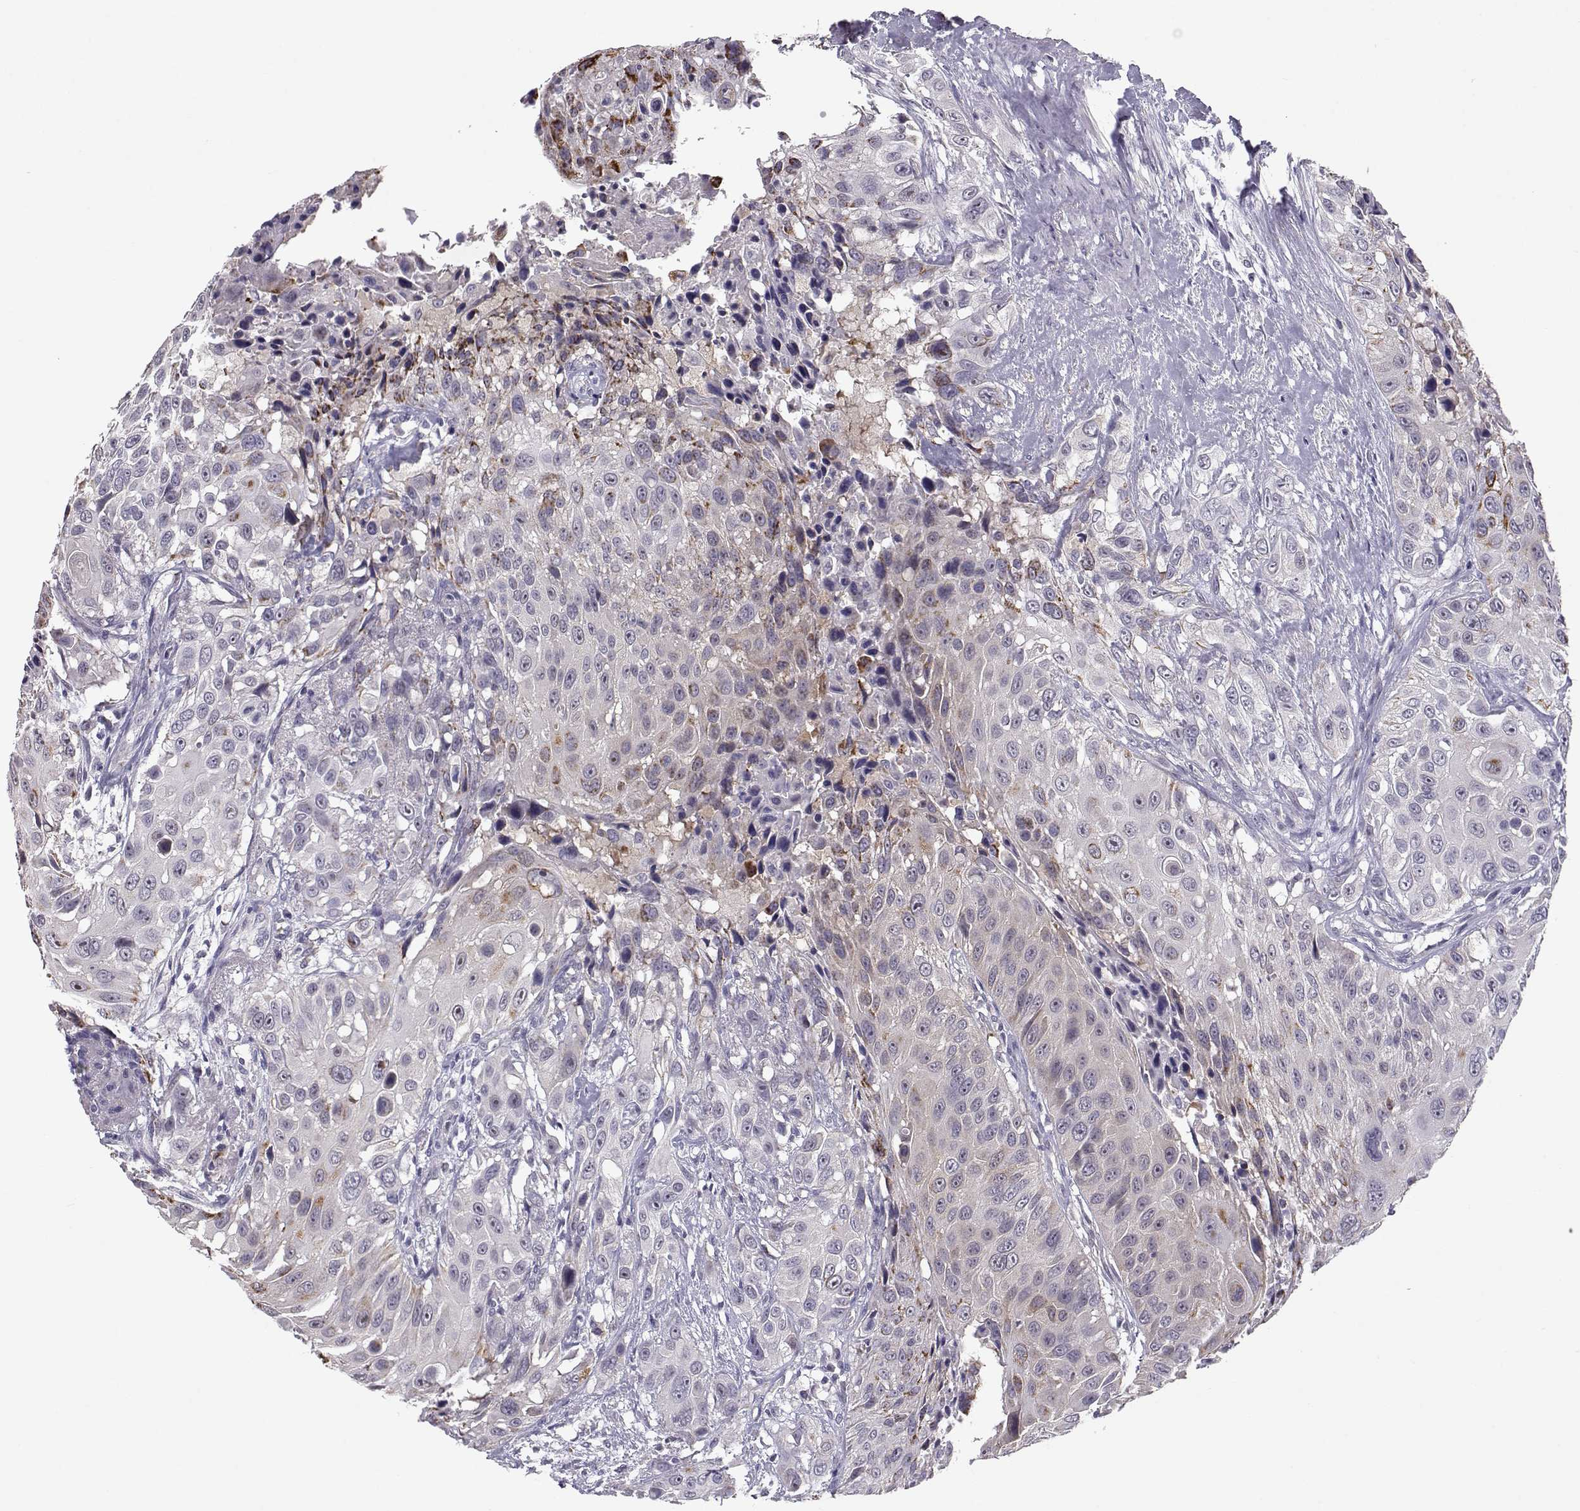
{"staining": {"intensity": "strong", "quantity": "<25%", "location": "cytoplasmic/membranous"}, "tissue": "urothelial cancer", "cell_type": "Tumor cells", "image_type": "cancer", "snomed": [{"axis": "morphology", "description": "Urothelial carcinoma, NOS"}, {"axis": "topography", "description": "Urinary bladder"}], "caption": "A high-resolution micrograph shows immunohistochemistry staining of transitional cell carcinoma, which demonstrates strong cytoplasmic/membranous expression in about <25% of tumor cells.", "gene": "NPVF", "patient": {"sex": "male", "age": 55}}